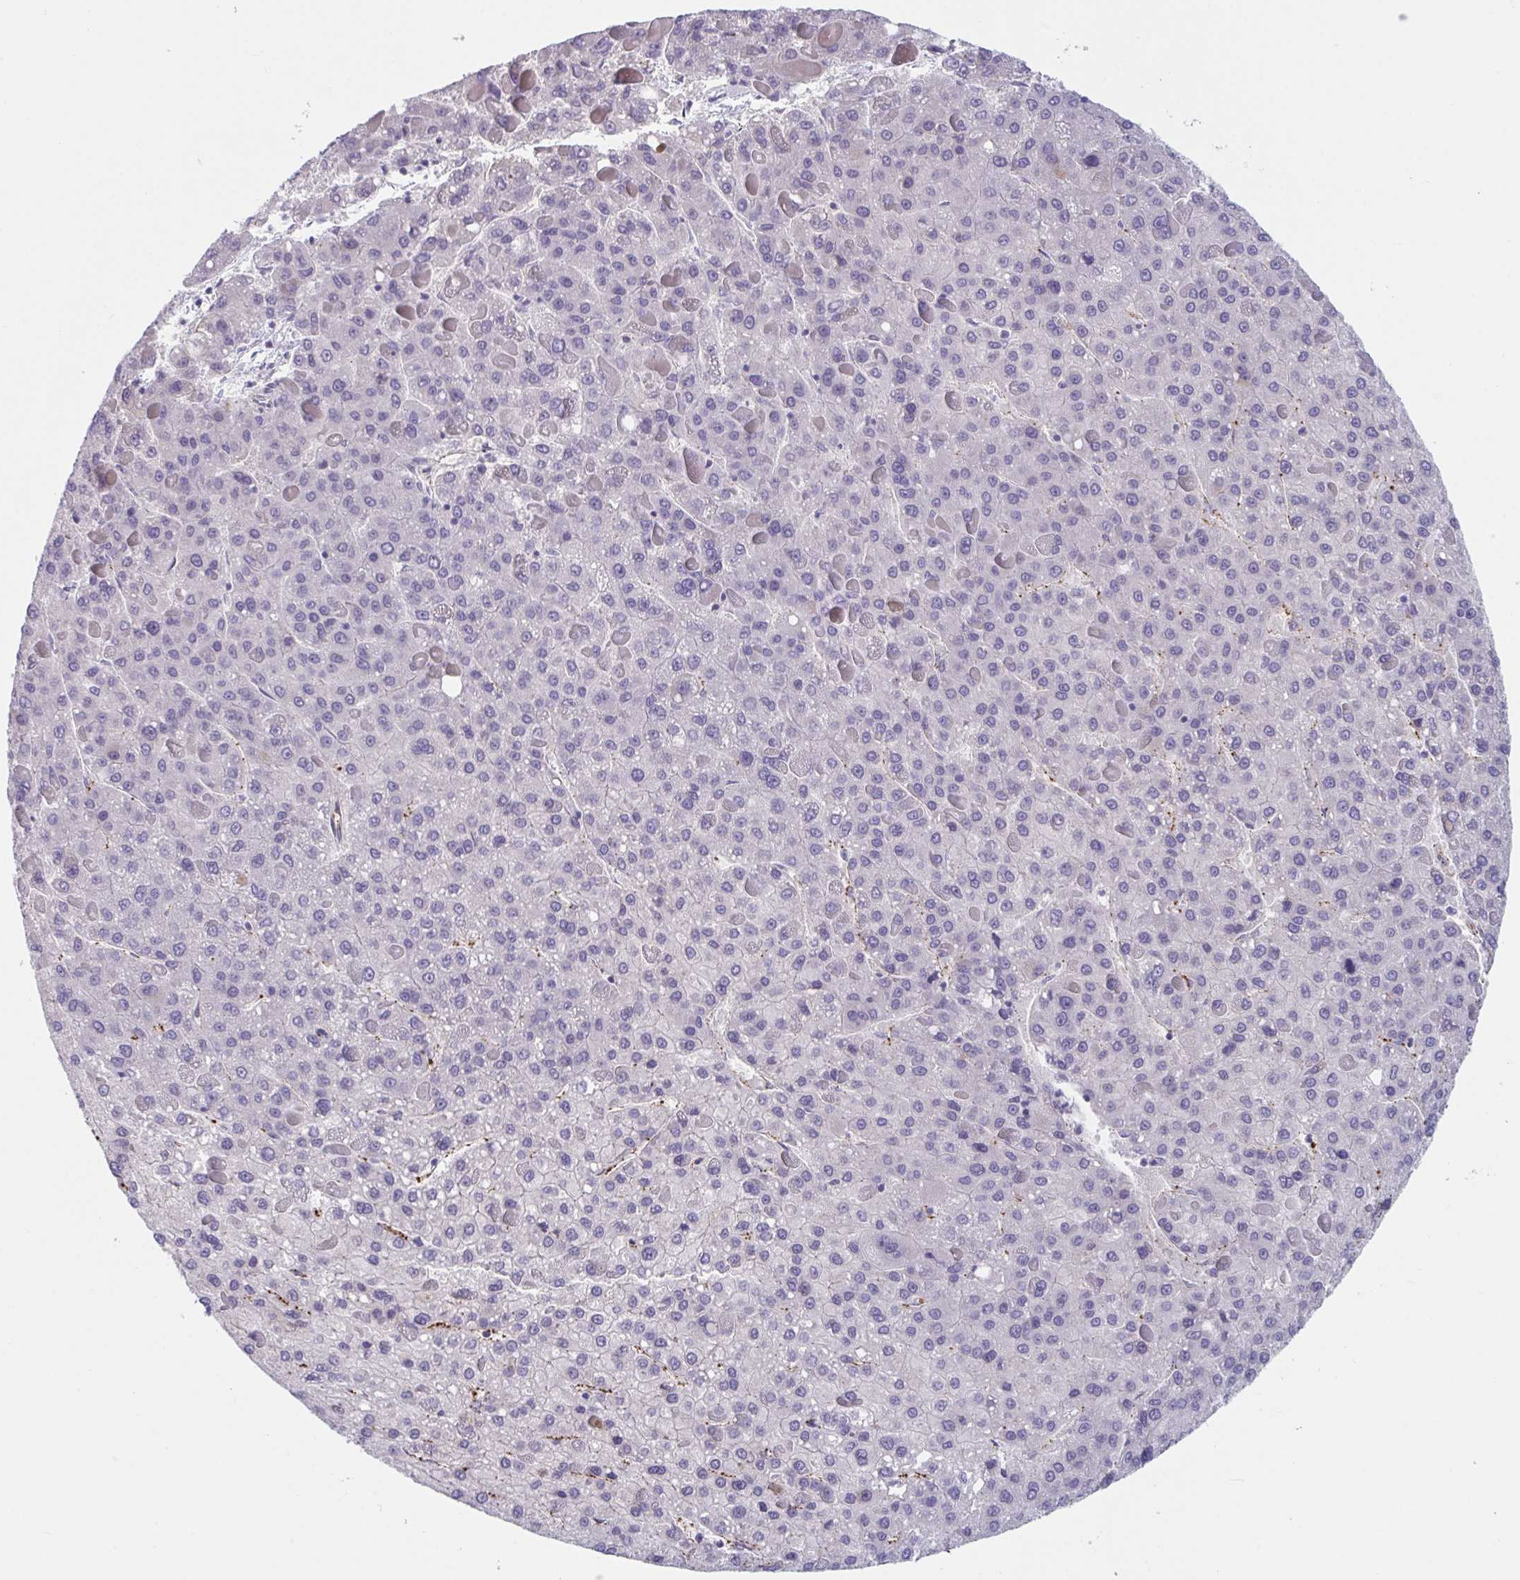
{"staining": {"intensity": "negative", "quantity": "none", "location": "none"}, "tissue": "liver cancer", "cell_type": "Tumor cells", "image_type": "cancer", "snomed": [{"axis": "morphology", "description": "Carcinoma, Hepatocellular, NOS"}, {"axis": "topography", "description": "Liver"}], "caption": "The image exhibits no significant expression in tumor cells of hepatocellular carcinoma (liver).", "gene": "TNFSF10", "patient": {"sex": "female", "age": 82}}